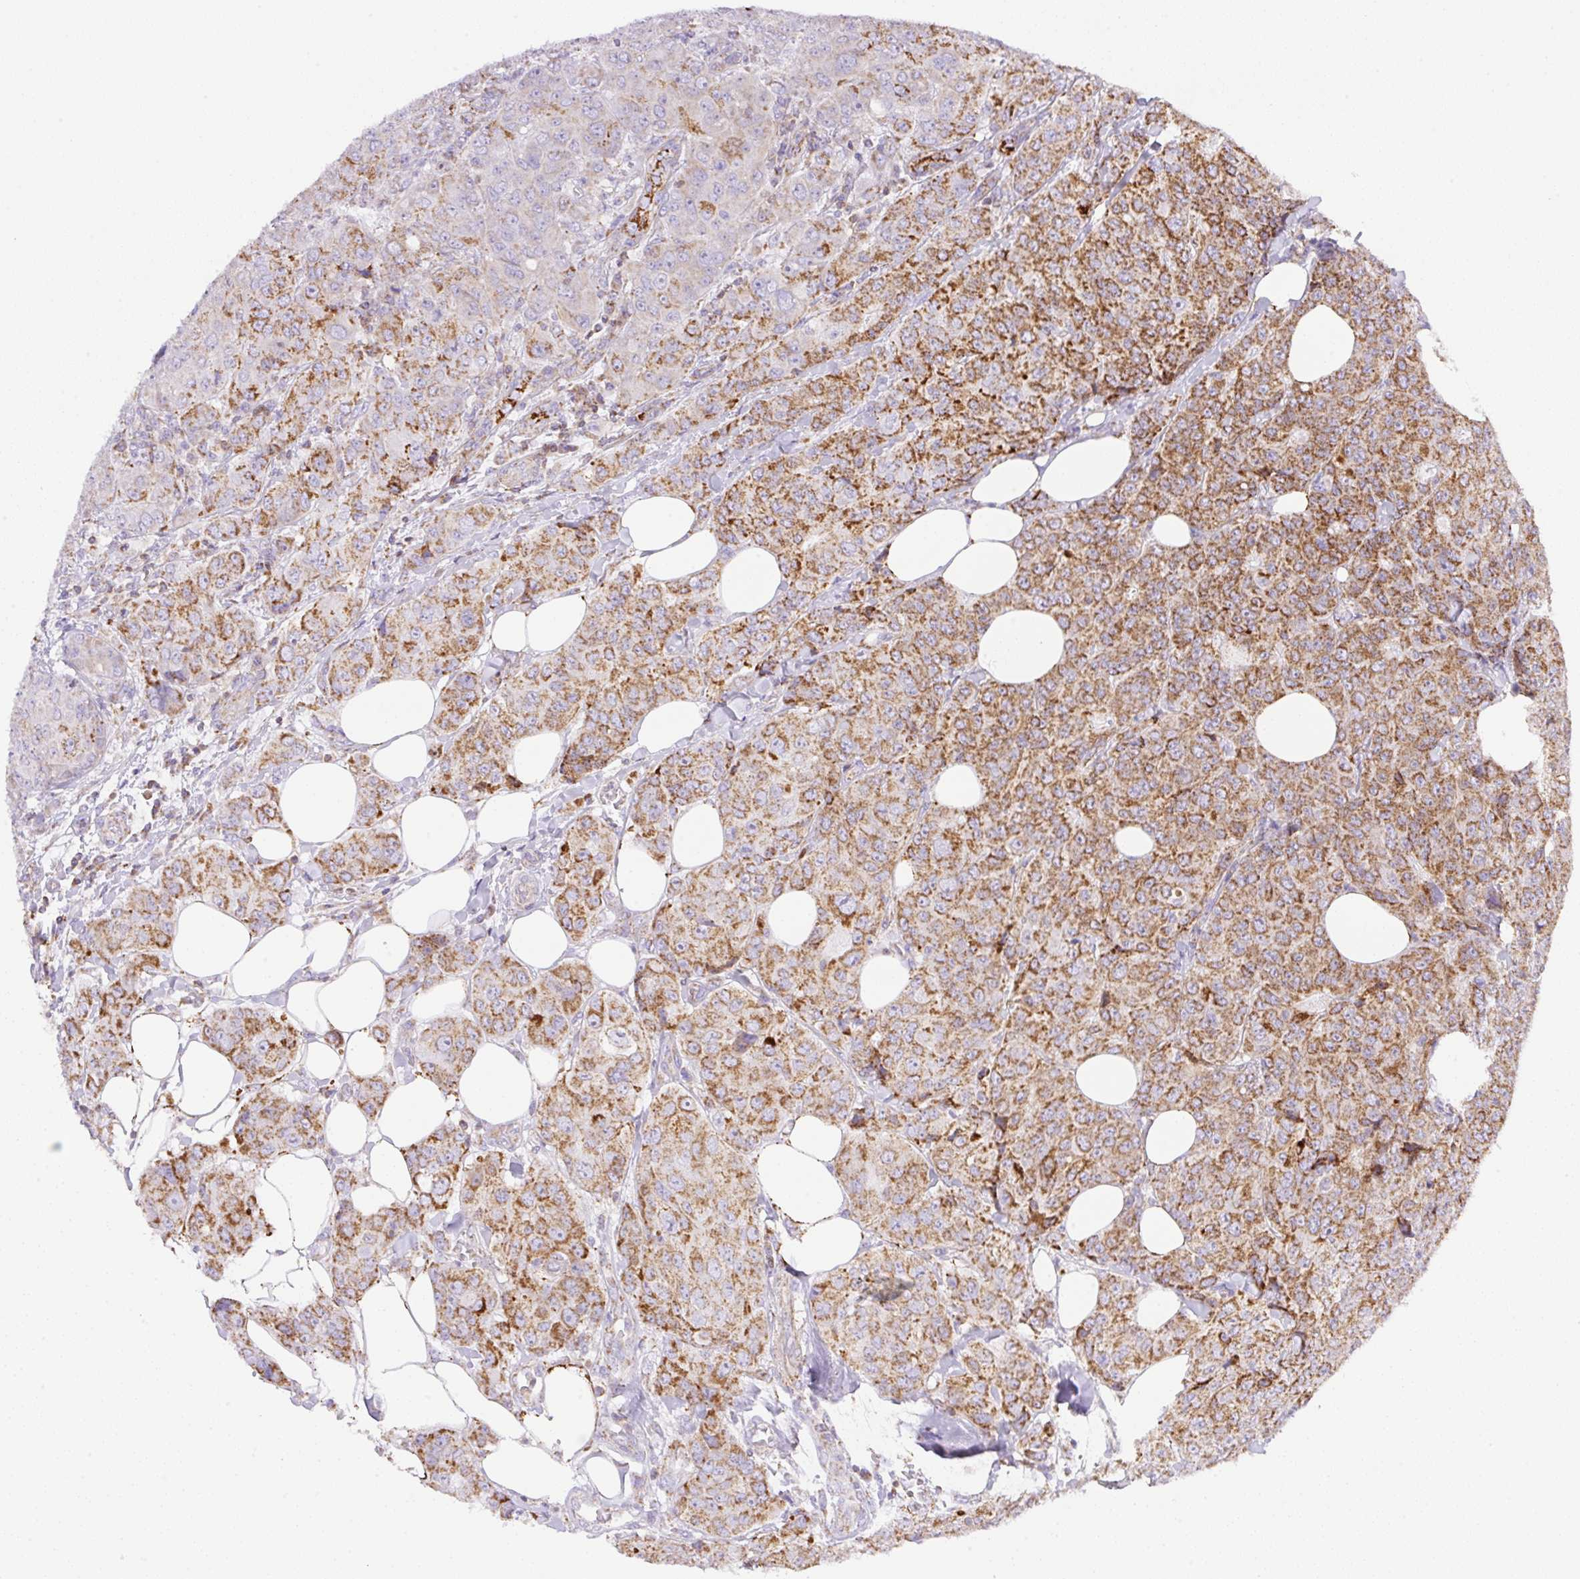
{"staining": {"intensity": "moderate", "quantity": "25%-75%", "location": "cytoplasmic/membranous"}, "tissue": "breast cancer", "cell_type": "Tumor cells", "image_type": "cancer", "snomed": [{"axis": "morphology", "description": "Duct carcinoma"}, {"axis": "topography", "description": "Breast"}], "caption": "The histopathology image exhibits immunohistochemical staining of breast cancer (invasive ductal carcinoma). There is moderate cytoplasmic/membranous expression is present in approximately 25%-75% of tumor cells. Nuclei are stained in blue.", "gene": "NF1", "patient": {"sex": "female", "age": 43}}